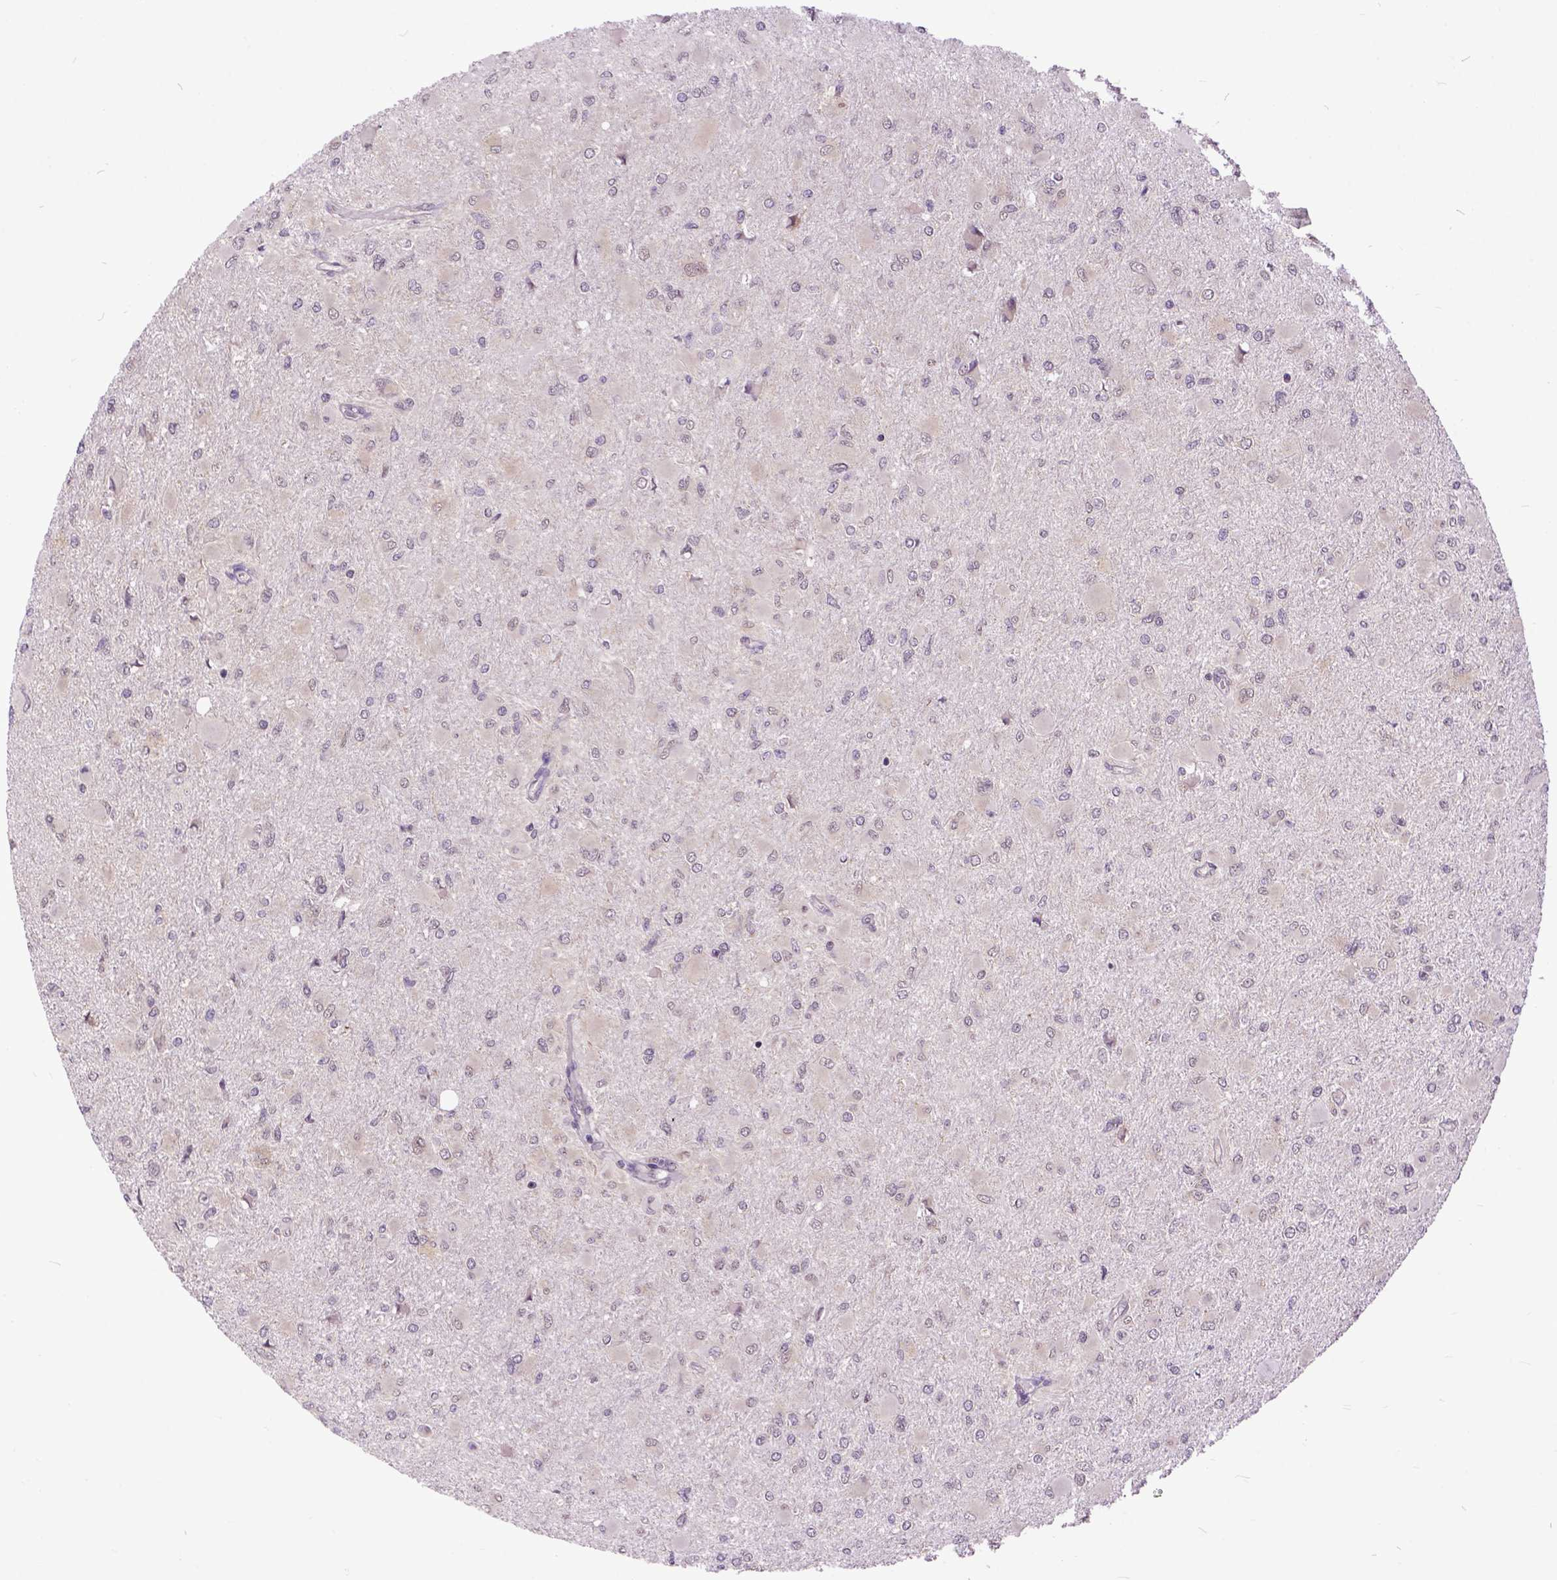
{"staining": {"intensity": "negative", "quantity": "none", "location": "none"}, "tissue": "glioma", "cell_type": "Tumor cells", "image_type": "cancer", "snomed": [{"axis": "morphology", "description": "Glioma, malignant, High grade"}, {"axis": "topography", "description": "Cerebral cortex"}], "caption": "Immunohistochemistry (IHC) photomicrograph of neoplastic tissue: human malignant high-grade glioma stained with DAB (3,3'-diaminobenzidine) displays no significant protein staining in tumor cells. The staining was performed using DAB (3,3'-diaminobenzidine) to visualize the protein expression in brown, while the nuclei were stained in blue with hematoxylin (Magnification: 20x).", "gene": "ARL1", "patient": {"sex": "female", "age": 36}}